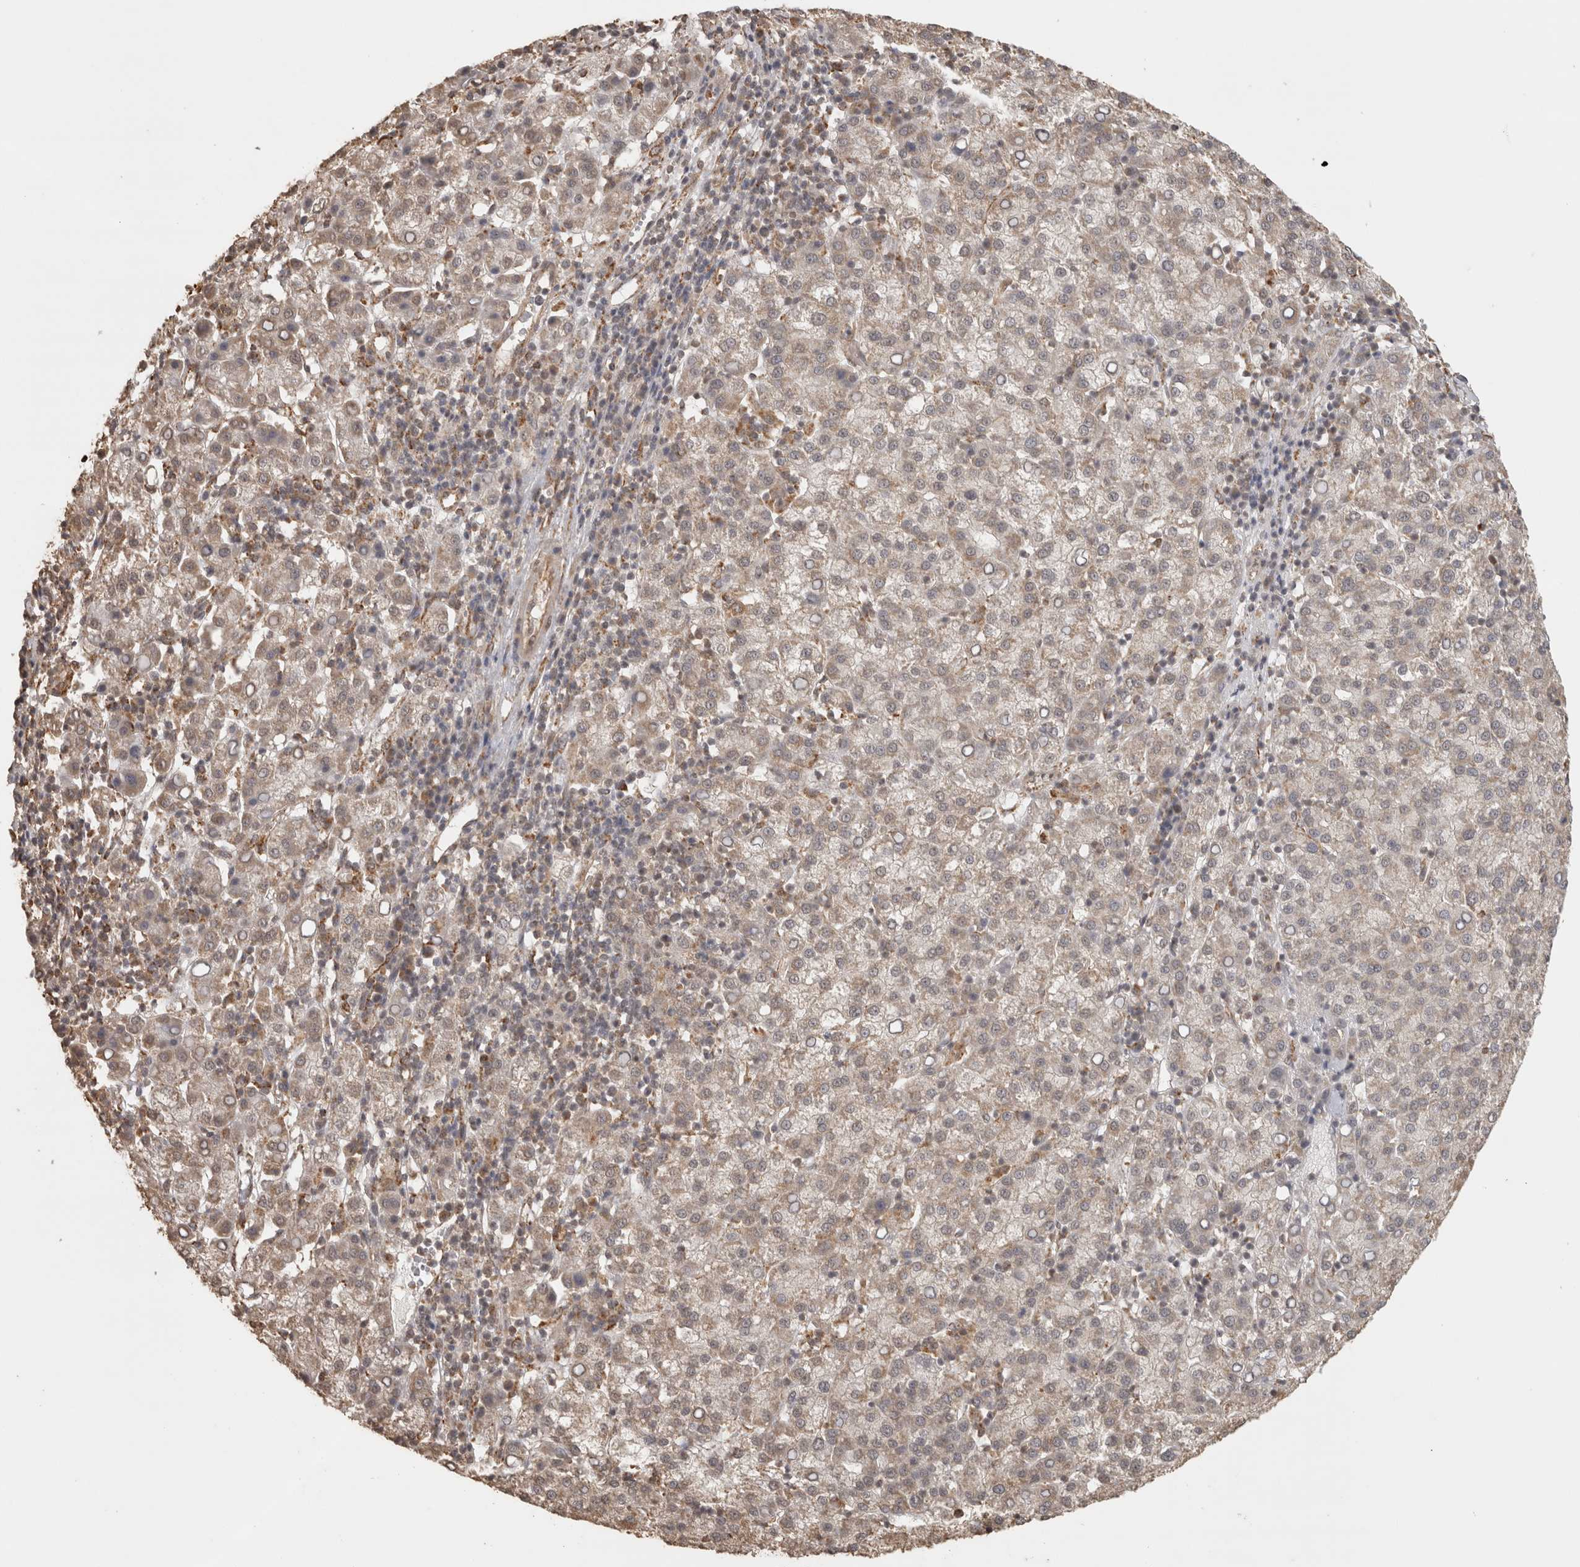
{"staining": {"intensity": "weak", "quantity": "25%-75%", "location": "cytoplasmic/membranous"}, "tissue": "liver cancer", "cell_type": "Tumor cells", "image_type": "cancer", "snomed": [{"axis": "morphology", "description": "Carcinoma, Hepatocellular, NOS"}, {"axis": "topography", "description": "Liver"}], "caption": "Tumor cells display weak cytoplasmic/membranous positivity in about 25%-75% of cells in hepatocellular carcinoma (liver). (DAB (3,3'-diaminobenzidine) IHC, brown staining for protein, blue staining for nuclei).", "gene": "BNIP3L", "patient": {"sex": "female", "age": 58}}